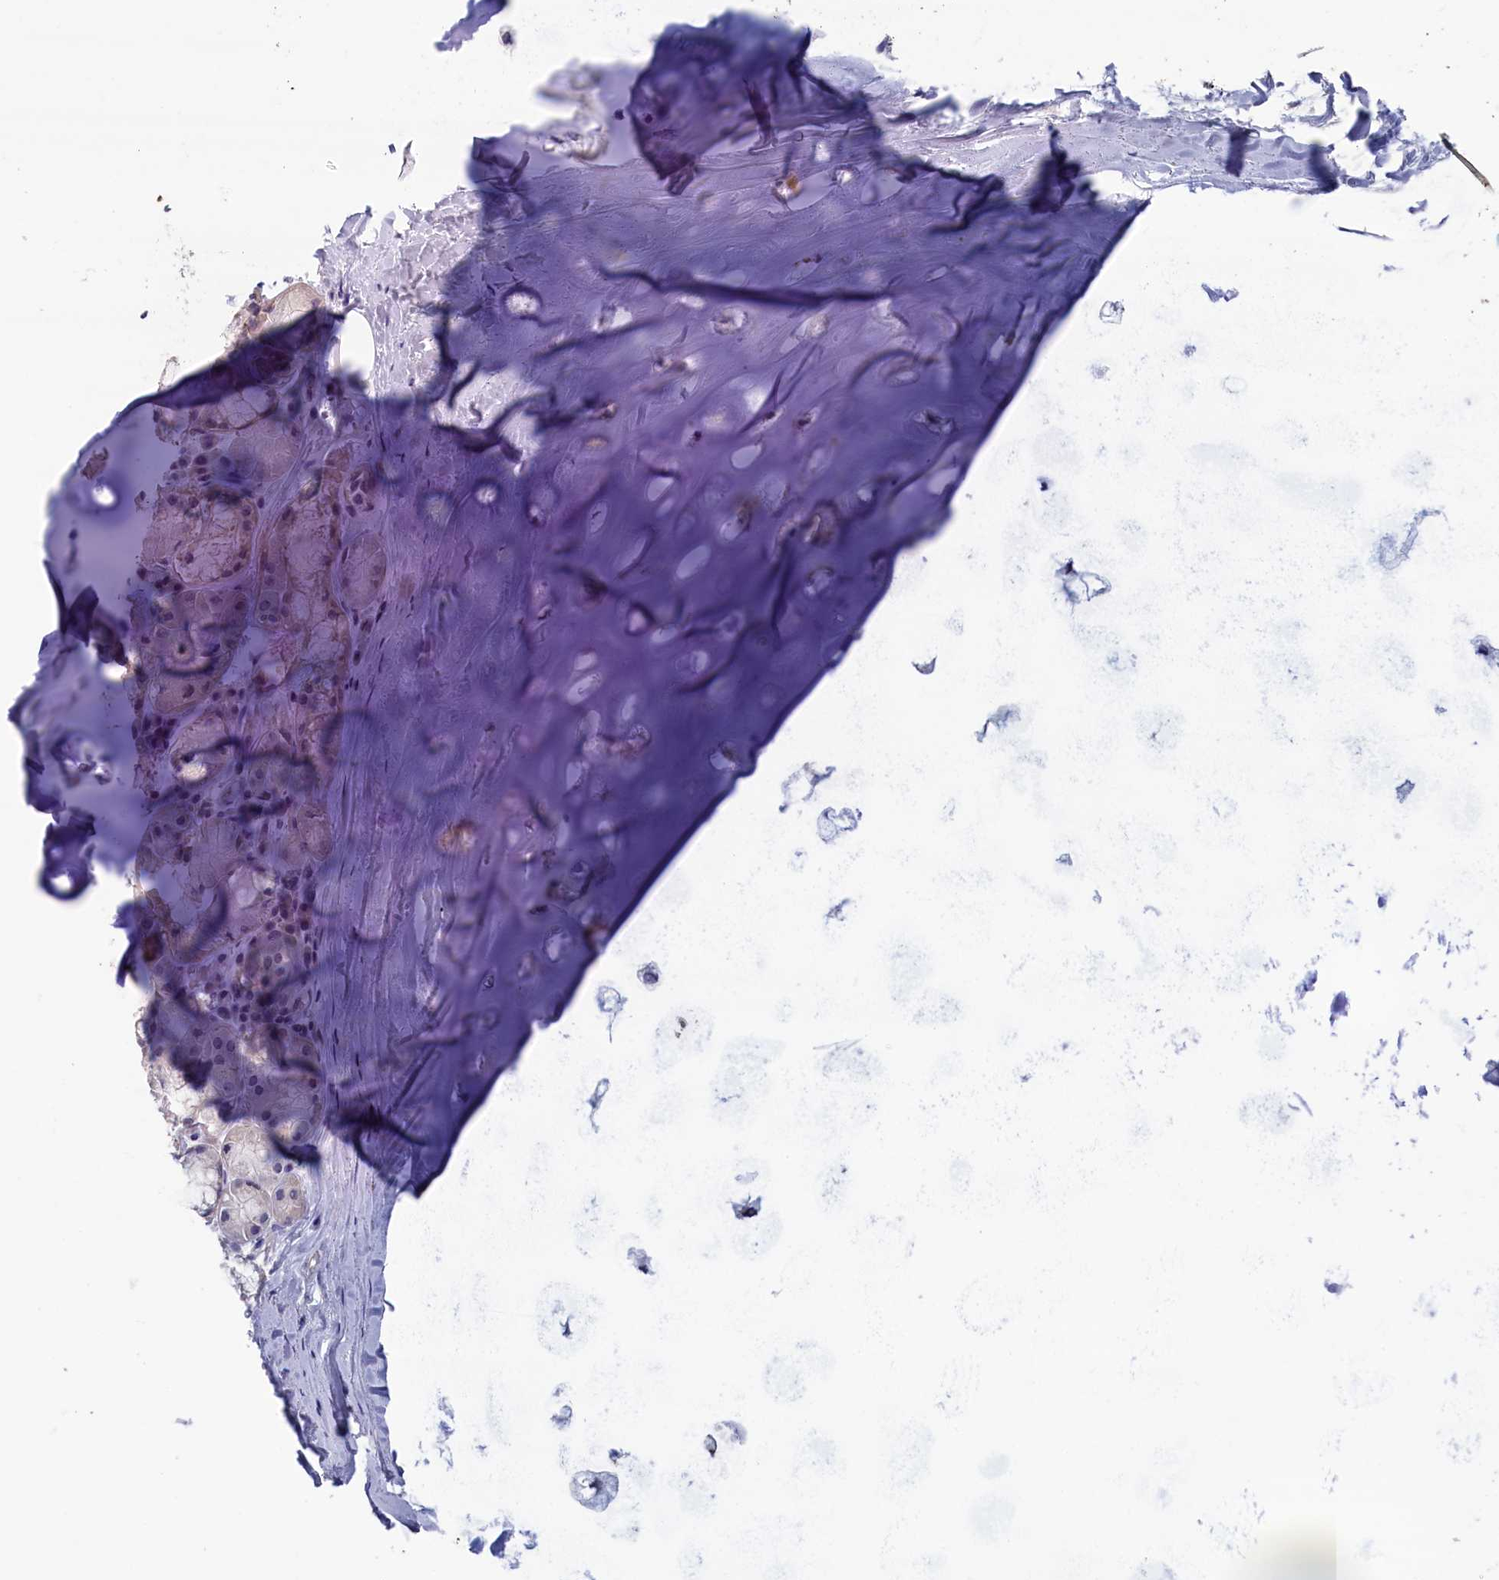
{"staining": {"intensity": "negative", "quantity": "none", "location": "none"}, "tissue": "adipose tissue", "cell_type": "Adipocytes", "image_type": "normal", "snomed": [{"axis": "morphology", "description": "Normal tissue, NOS"}, {"axis": "topography", "description": "Lymph node"}, {"axis": "topography", "description": "Cartilage tissue"}, {"axis": "topography", "description": "Bronchus"}], "caption": "IHC histopathology image of unremarkable adipose tissue: human adipose tissue stained with DAB (3,3'-diaminobenzidine) demonstrates no significant protein staining in adipocytes.", "gene": "SPATA13", "patient": {"sex": "male", "age": 63}}